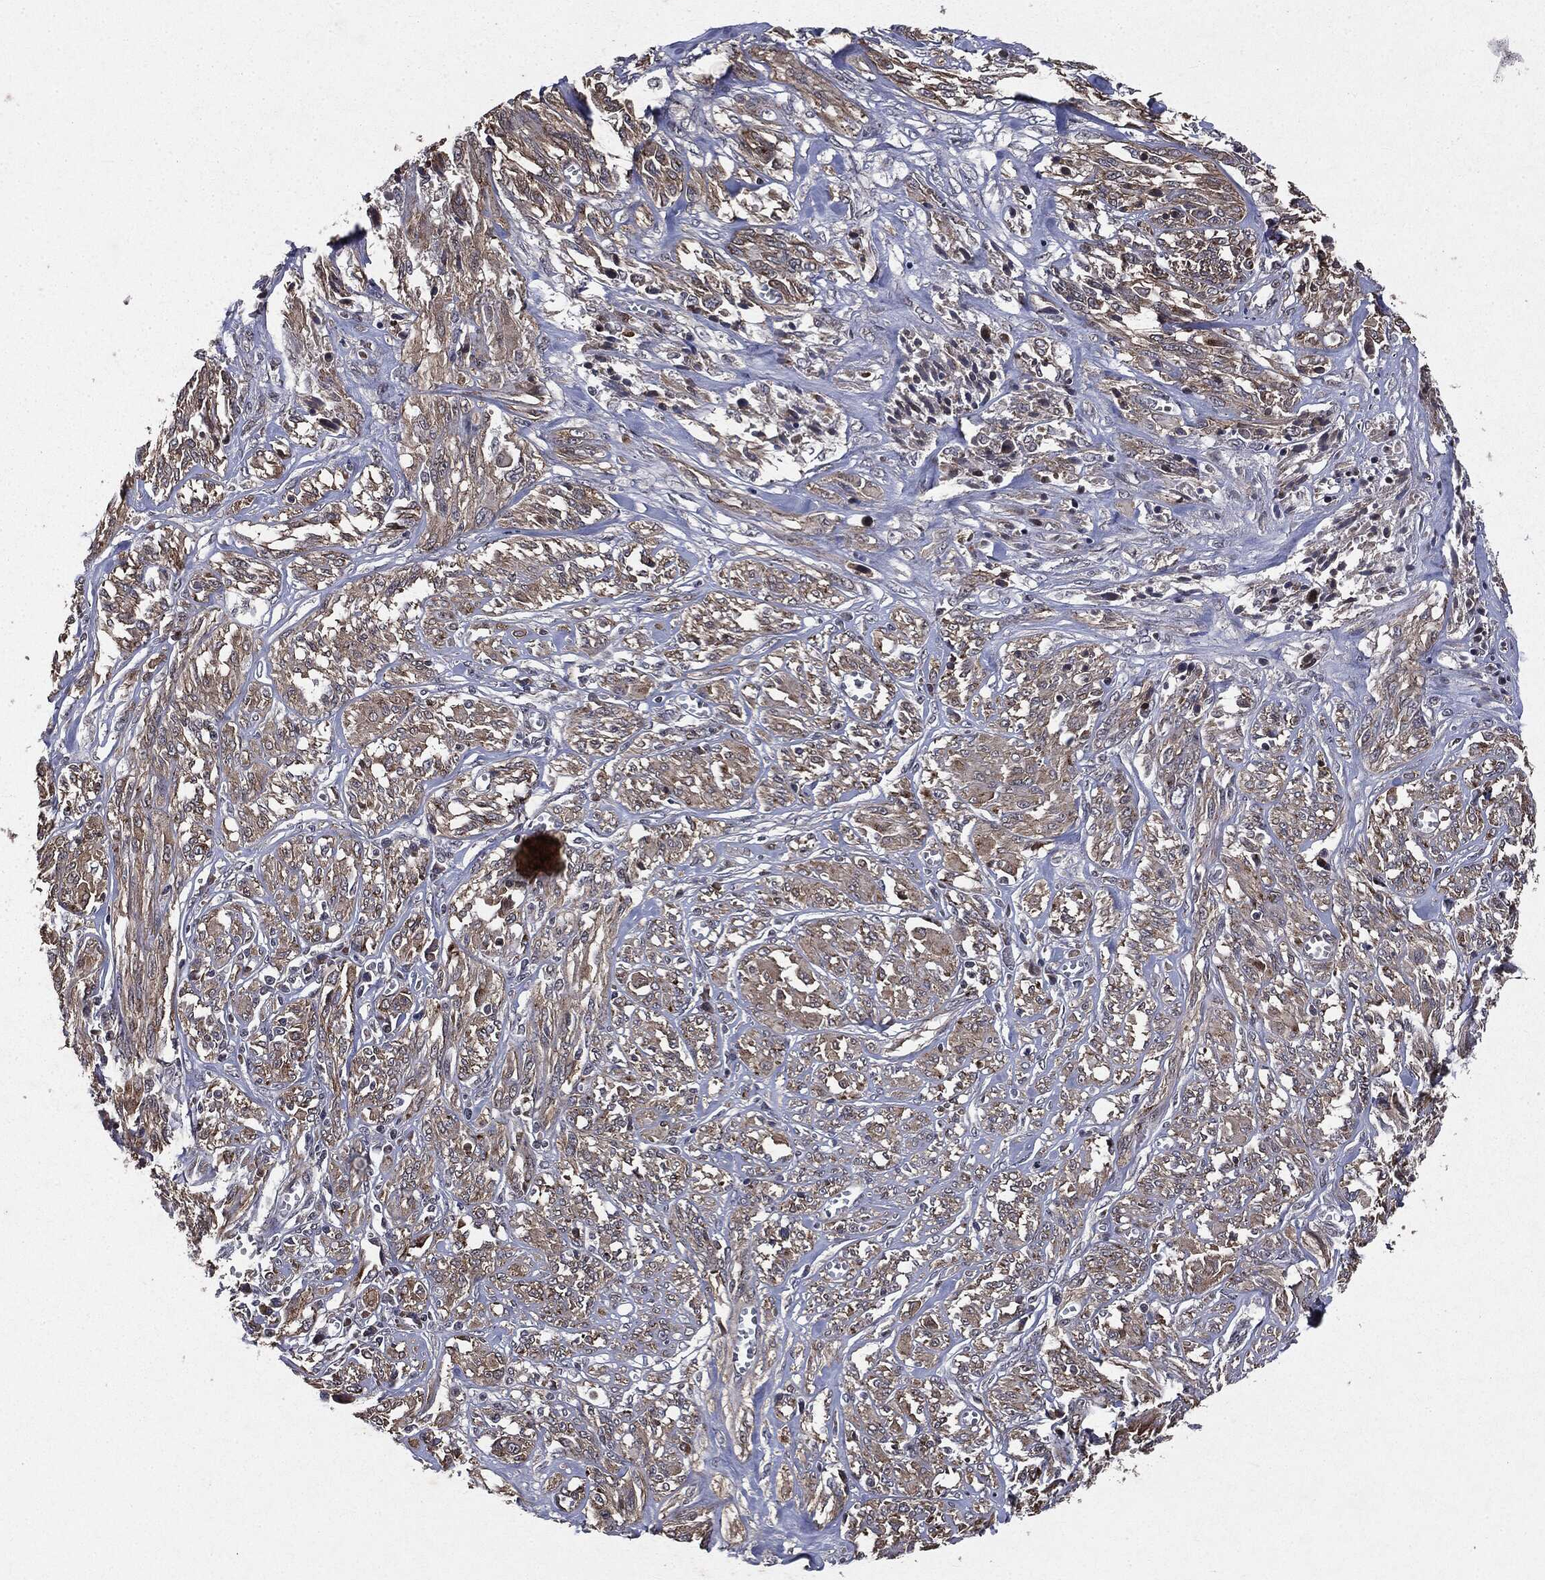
{"staining": {"intensity": "moderate", "quantity": "<25%", "location": "cytoplasmic/membranous"}, "tissue": "melanoma", "cell_type": "Tumor cells", "image_type": "cancer", "snomed": [{"axis": "morphology", "description": "Malignant melanoma, NOS"}, {"axis": "topography", "description": "Skin"}], "caption": "Tumor cells show low levels of moderate cytoplasmic/membranous expression in about <25% of cells in human melanoma.", "gene": "PLPPR2", "patient": {"sex": "female", "age": 91}}